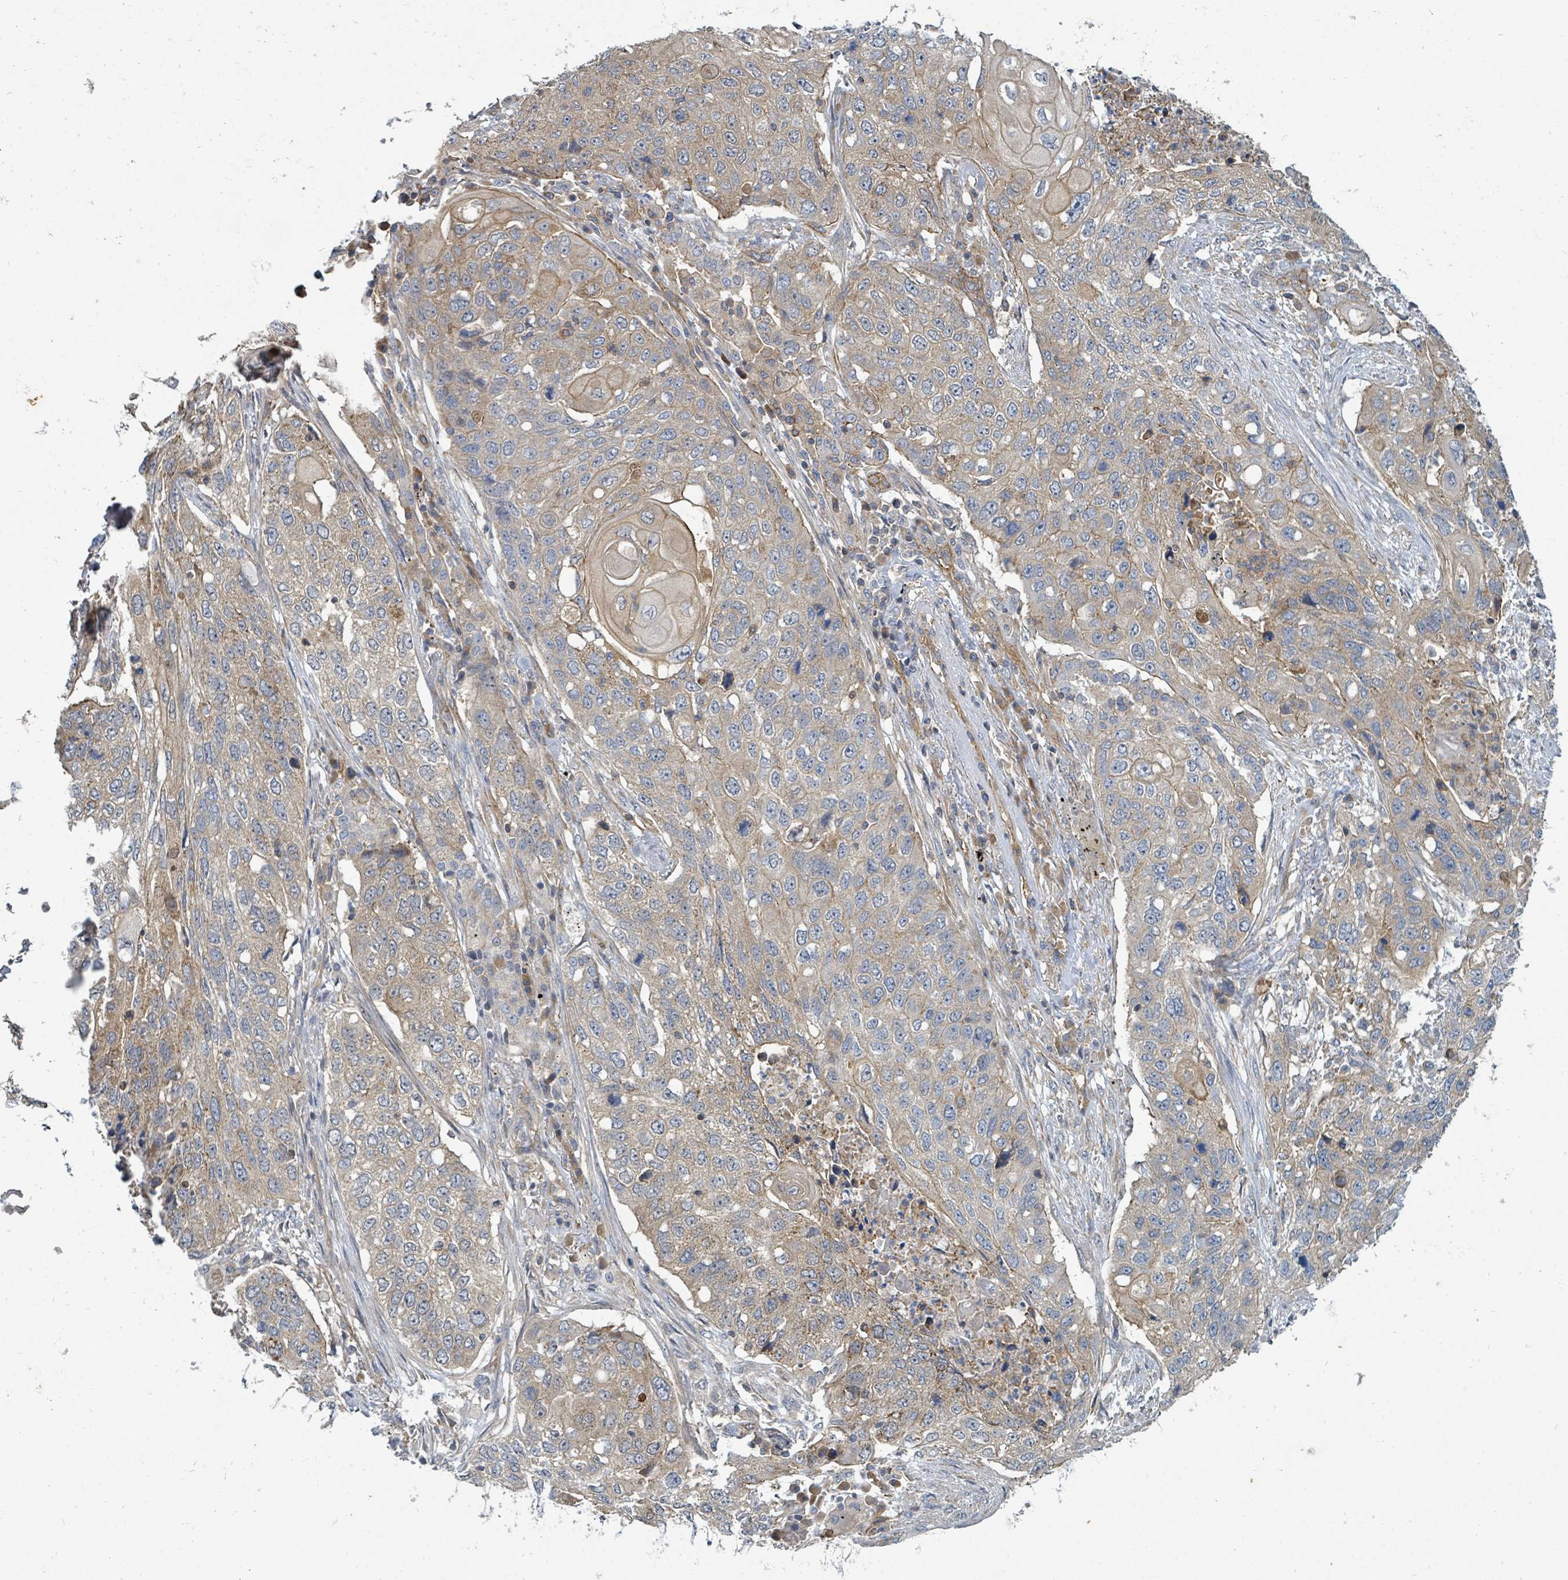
{"staining": {"intensity": "weak", "quantity": ">75%", "location": "cytoplasmic/membranous"}, "tissue": "lung cancer", "cell_type": "Tumor cells", "image_type": "cancer", "snomed": [{"axis": "morphology", "description": "Squamous cell carcinoma, NOS"}, {"axis": "topography", "description": "Lung"}], "caption": "Immunohistochemical staining of human lung cancer displays weak cytoplasmic/membranous protein staining in approximately >75% of tumor cells. The staining was performed using DAB, with brown indicating positive protein expression. Nuclei are stained blue with hematoxylin.", "gene": "BOLA2B", "patient": {"sex": "female", "age": 63}}